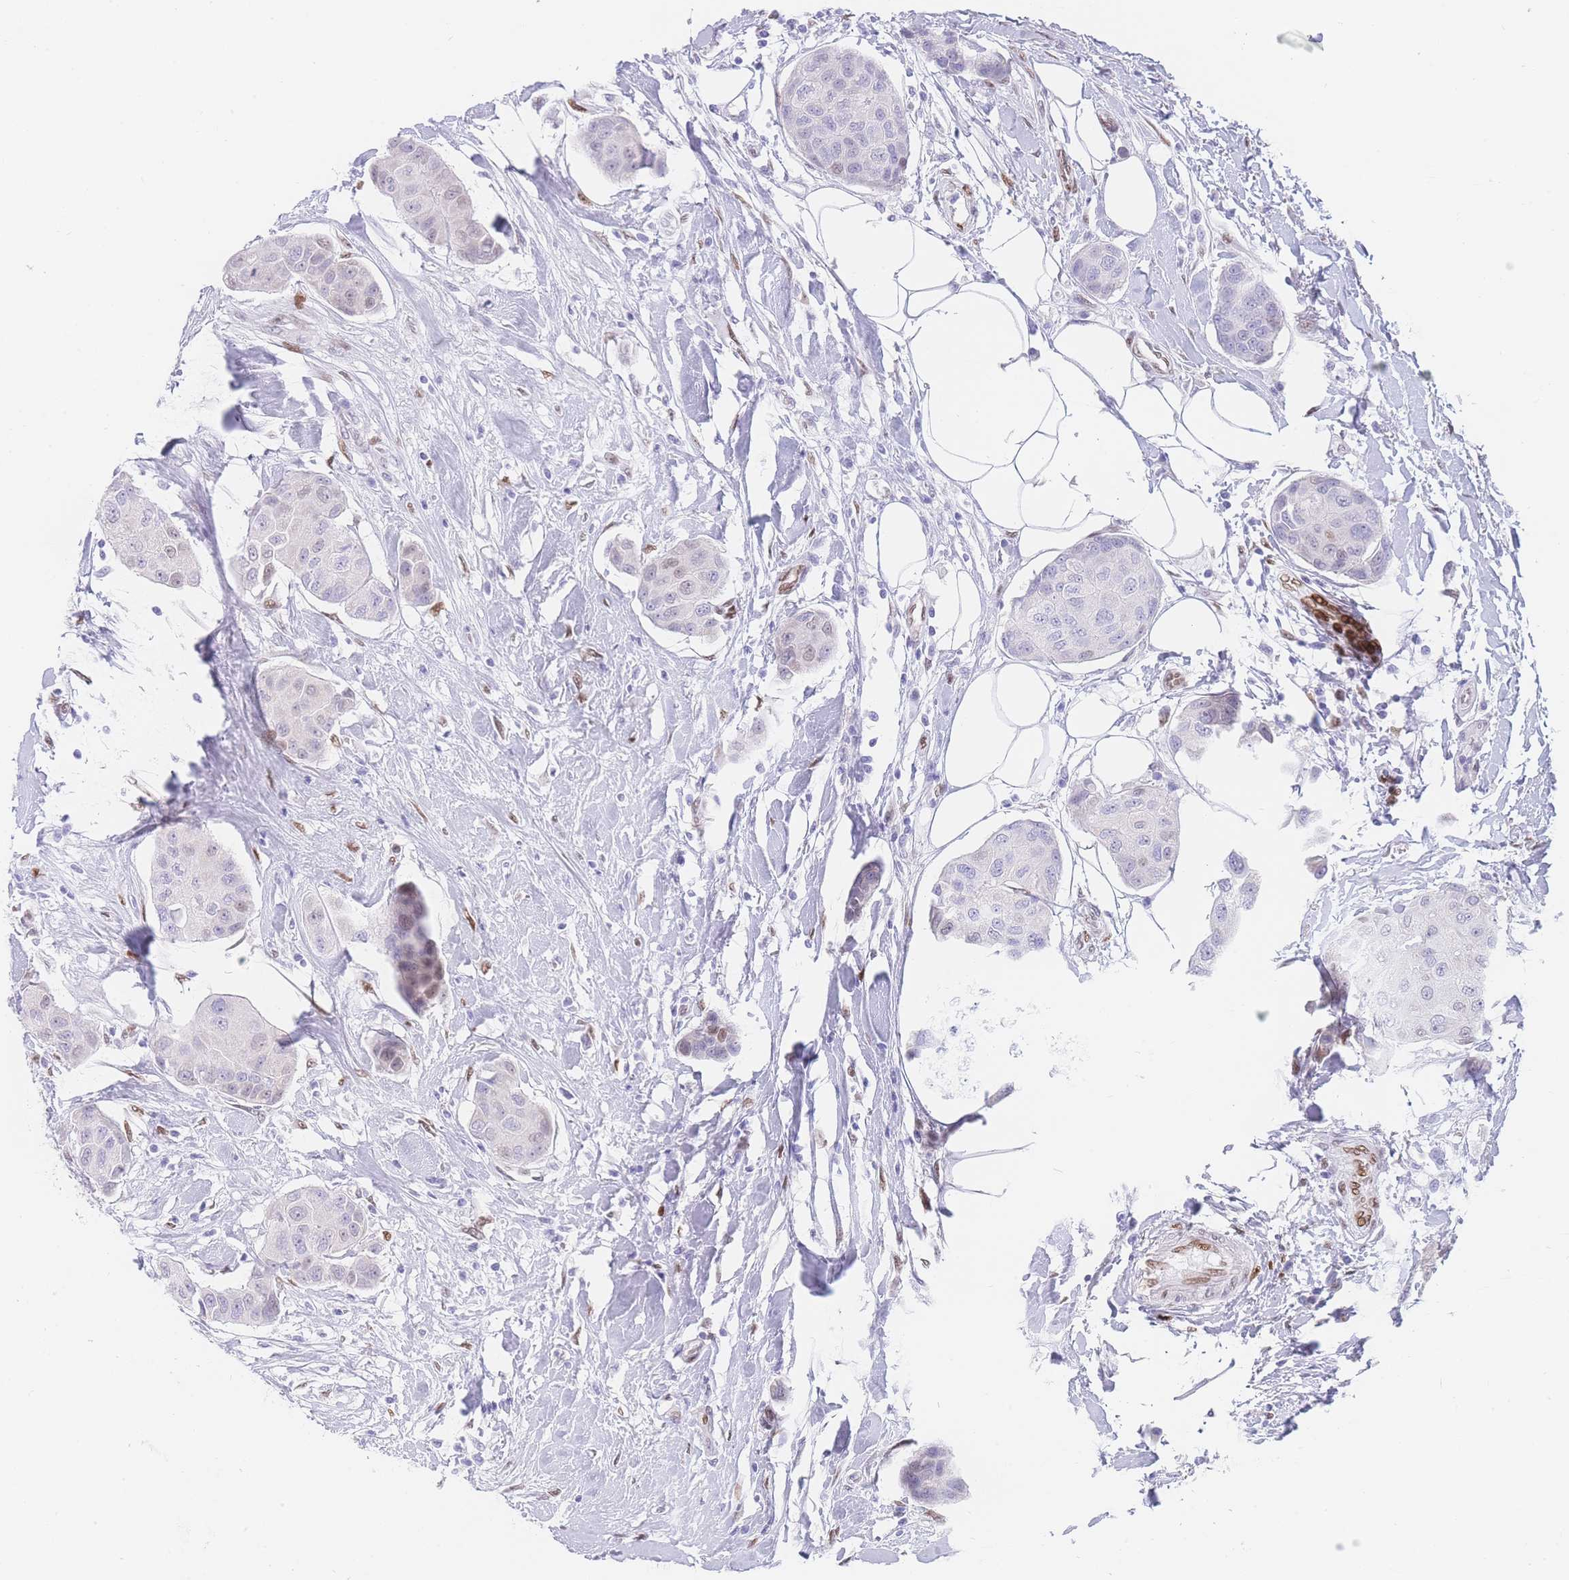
{"staining": {"intensity": "weak", "quantity": "<25%", "location": "nuclear"}, "tissue": "breast cancer", "cell_type": "Tumor cells", "image_type": "cancer", "snomed": [{"axis": "morphology", "description": "Duct carcinoma"}, {"axis": "topography", "description": "Breast"}, {"axis": "topography", "description": "Lymph node"}], "caption": "A high-resolution micrograph shows IHC staining of breast cancer (intraductal carcinoma), which demonstrates no significant positivity in tumor cells.", "gene": "PSMB5", "patient": {"sex": "female", "age": 80}}